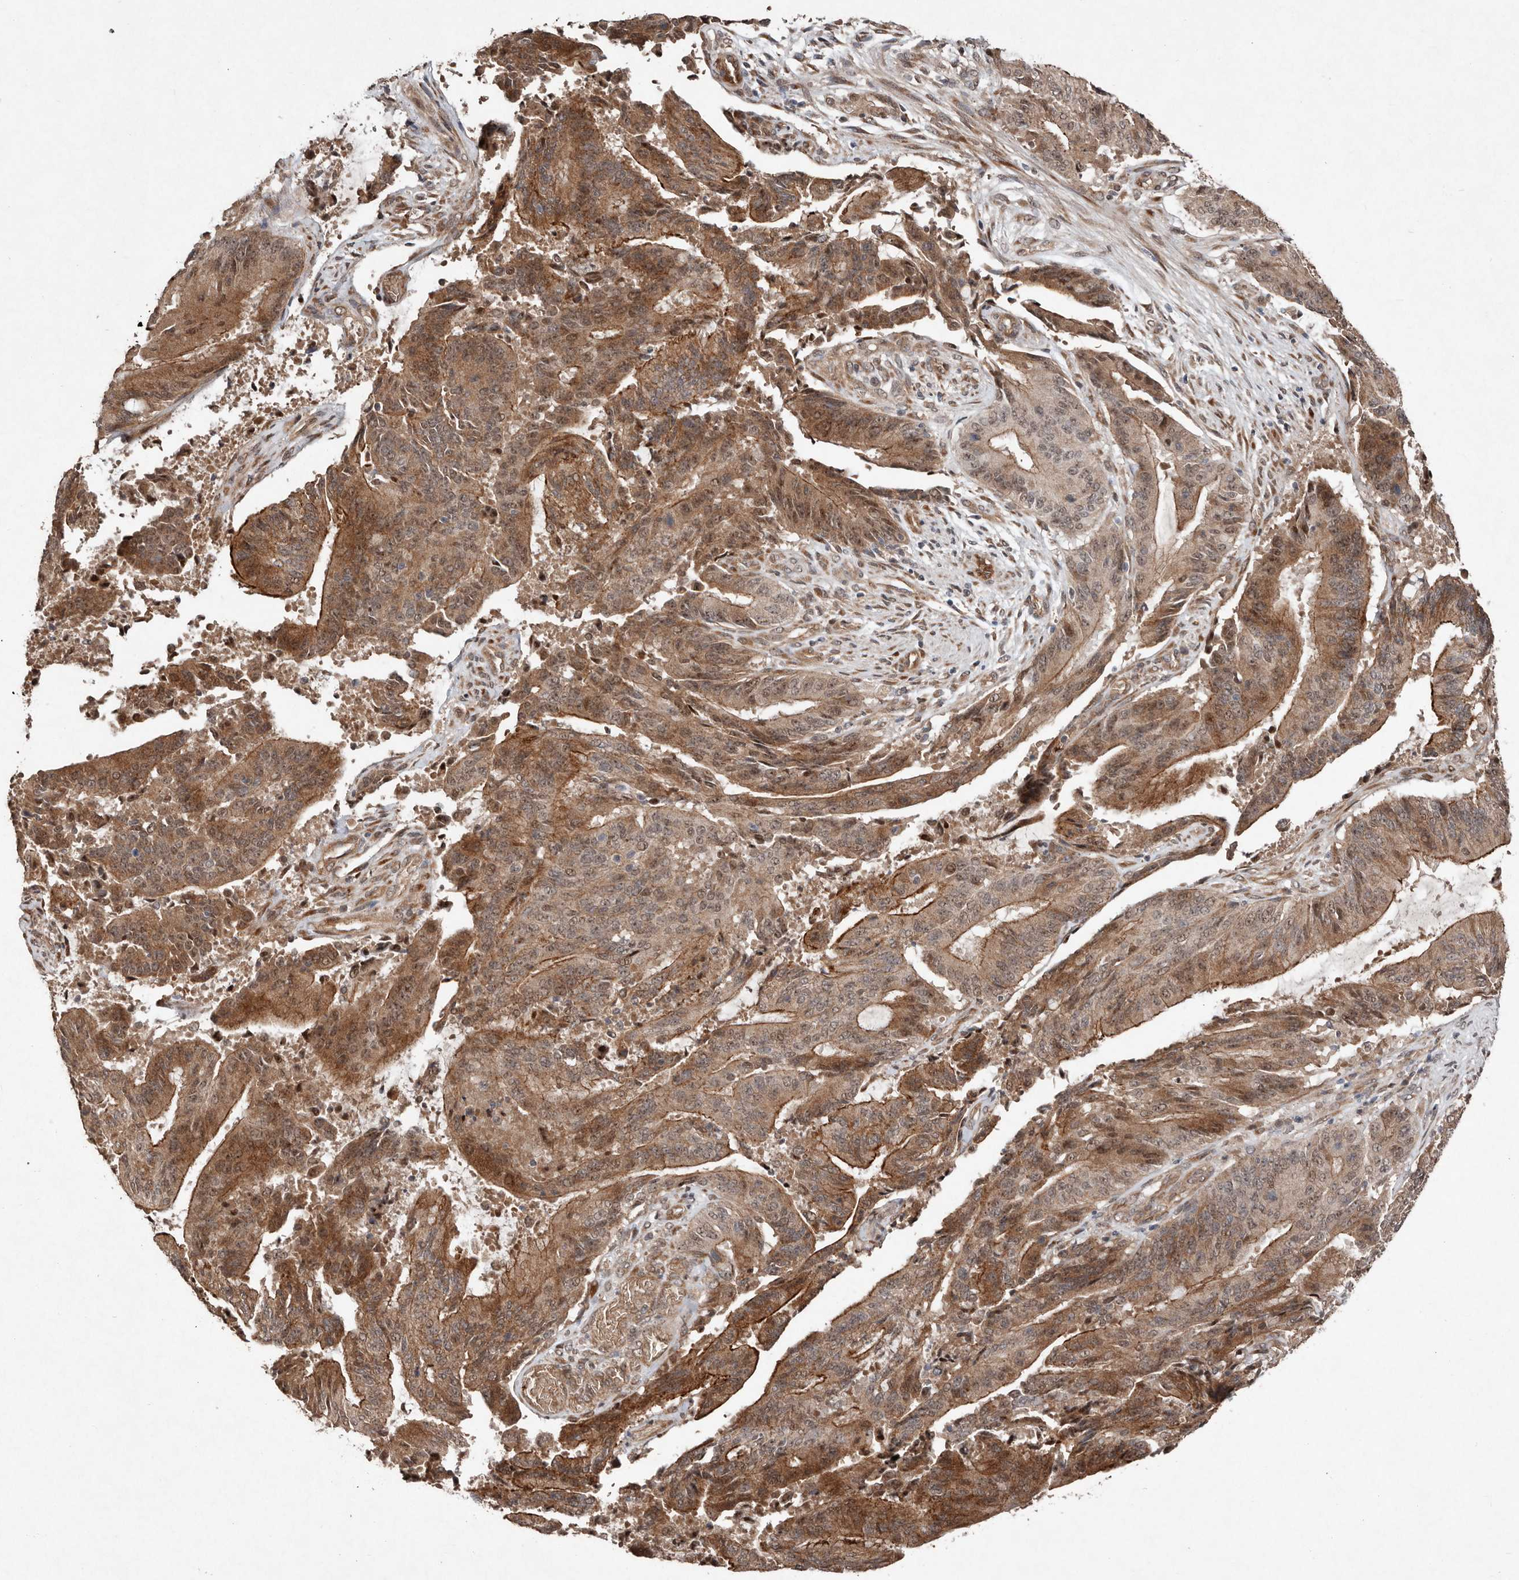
{"staining": {"intensity": "strong", "quantity": ">75%", "location": "cytoplasmic/membranous"}, "tissue": "liver cancer", "cell_type": "Tumor cells", "image_type": "cancer", "snomed": [{"axis": "morphology", "description": "Normal tissue, NOS"}, {"axis": "morphology", "description": "Cholangiocarcinoma"}, {"axis": "topography", "description": "Liver"}, {"axis": "topography", "description": "Peripheral nerve tissue"}], "caption": "This photomicrograph shows liver cancer stained with immunohistochemistry (IHC) to label a protein in brown. The cytoplasmic/membranous of tumor cells show strong positivity for the protein. Nuclei are counter-stained blue.", "gene": "DIP2C", "patient": {"sex": "female", "age": 73}}